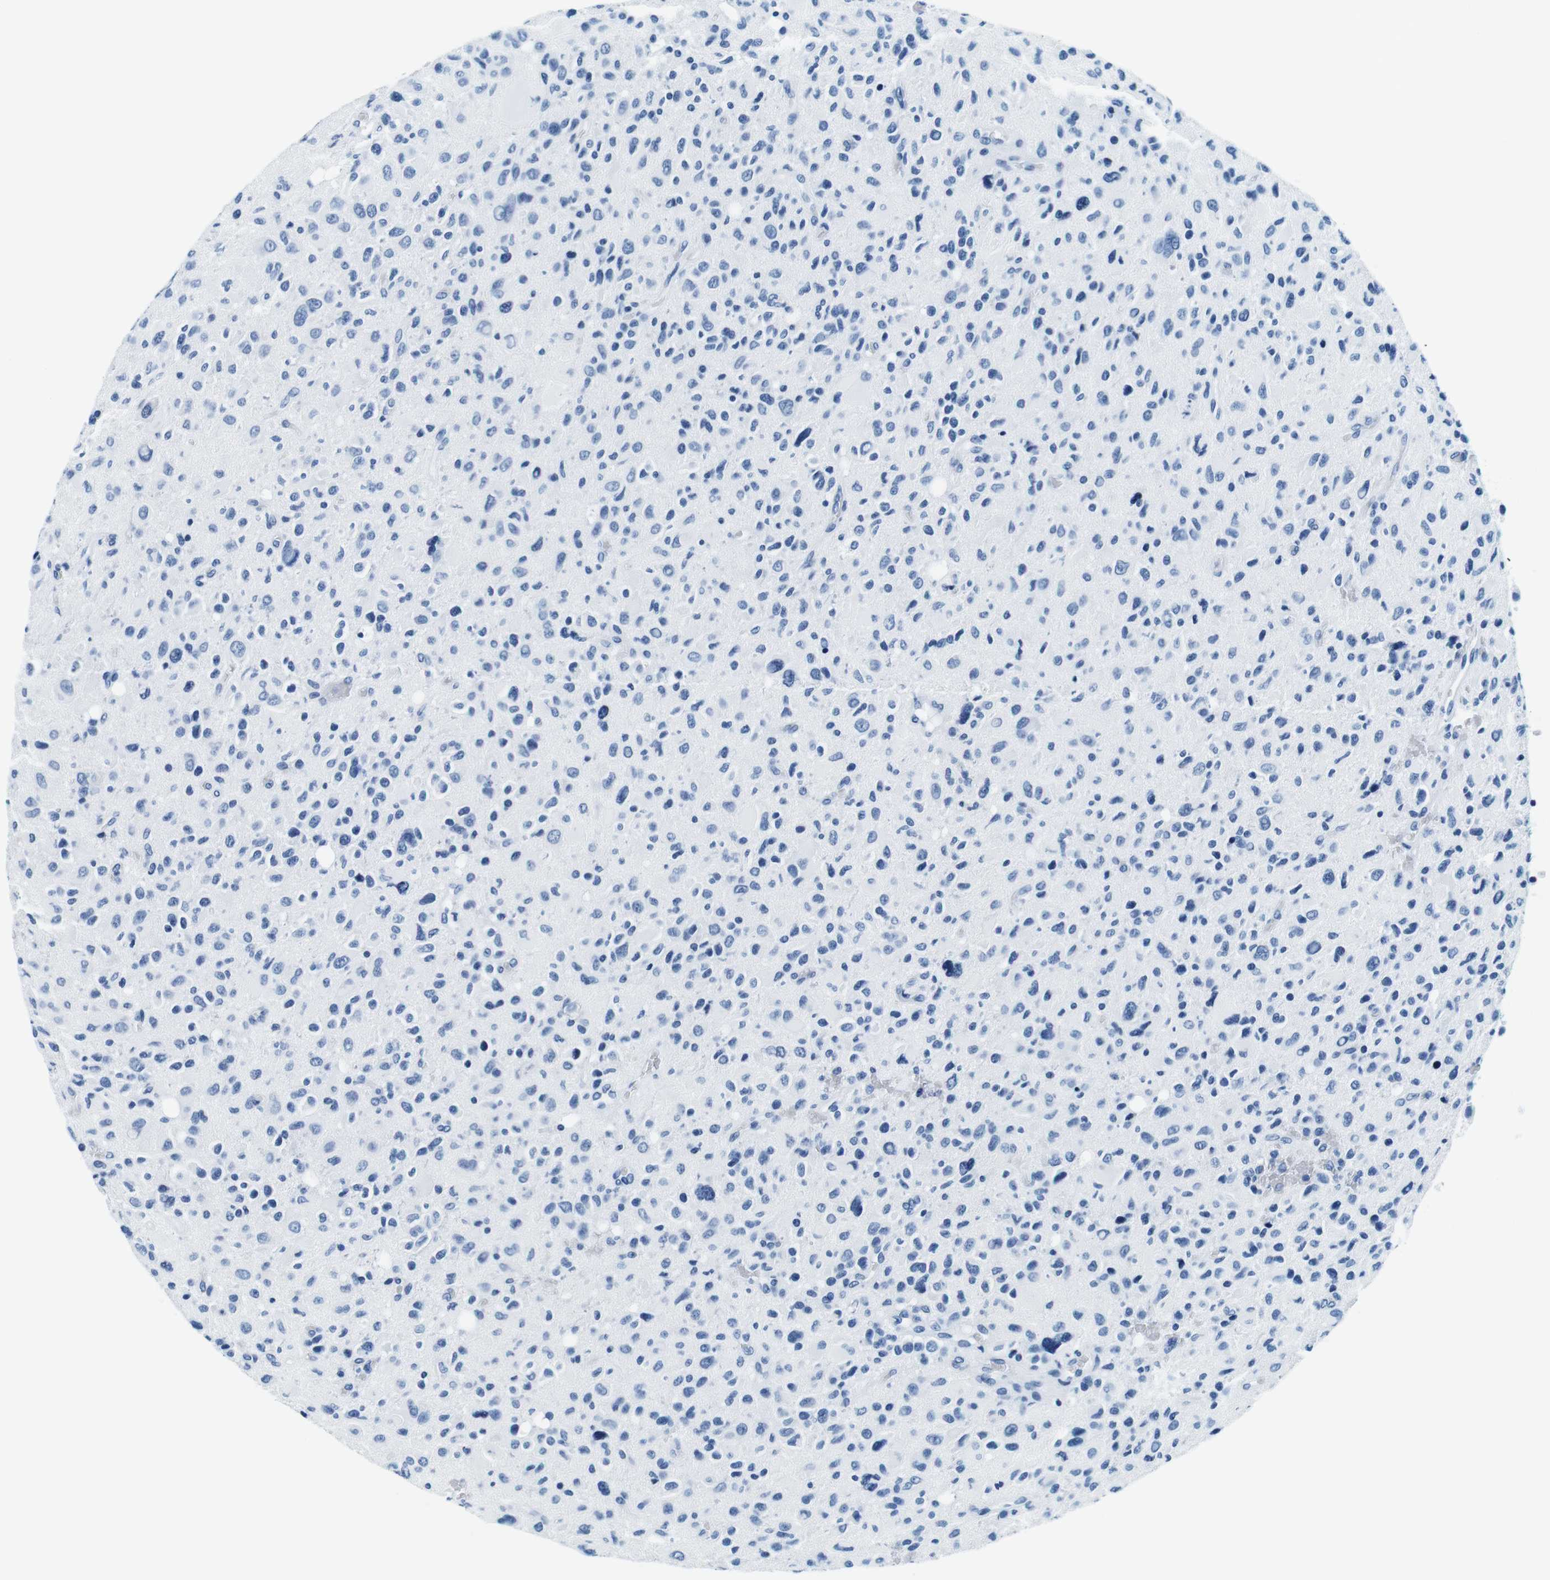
{"staining": {"intensity": "negative", "quantity": "none", "location": "none"}, "tissue": "glioma", "cell_type": "Tumor cells", "image_type": "cancer", "snomed": [{"axis": "morphology", "description": "Glioma, malignant, High grade"}, {"axis": "topography", "description": "Brain"}], "caption": "IHC image of human malignant glioma (high-grade) stained for a protein (brown), which displays no expression in tumor cells. (DAB (3,3'-diaminobenzidine) immunohistochemistry (IHC) visualized using brightfield microscopy, high magnification).", "gene": "ELANE", "patient": {"sex": "male", "age": 48}}